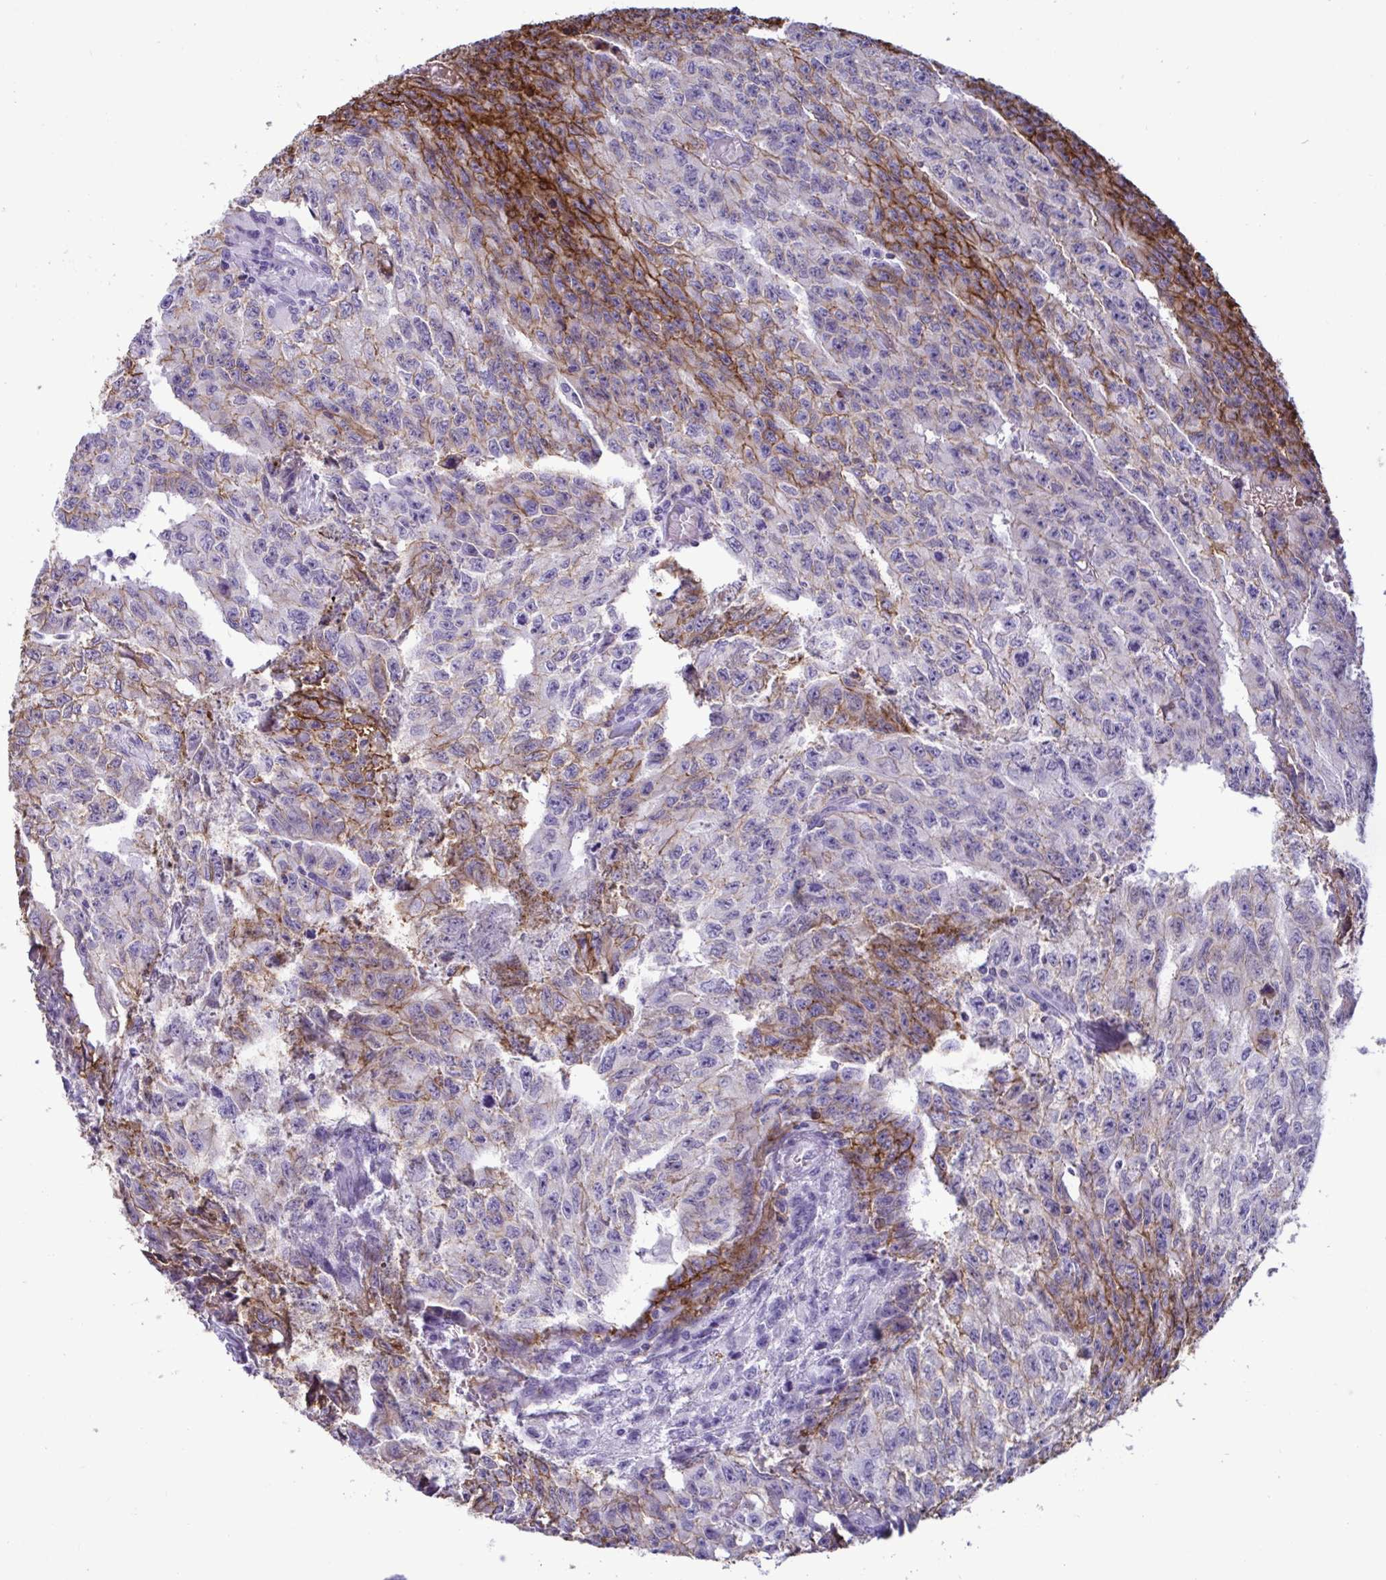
{"staining": {"intensity": "moderate", "quantity": "25%-75%", "location": "cytoplasmic/membranous"}, "tissue": "testis cancer", "cell_type": "Tumor cells", "image_type": "cancer", "snomed": [{"axis": "morphology", "description": "Carcinoma, Embryonal, NOS"}, {"axis": "morphology", "description": "Teratoma, malignant, NOS"}, {"axis": "topography", "description": "Testis"}], "caption": "An image showing moderate cytoplasmic/membranous staining in about 25%-75% of tumor cells in testis cancer, as visualized by brown immunohistochemical staining.", "gene": "SLC2A1", "patient": {"sex": "male", "age": 24}}